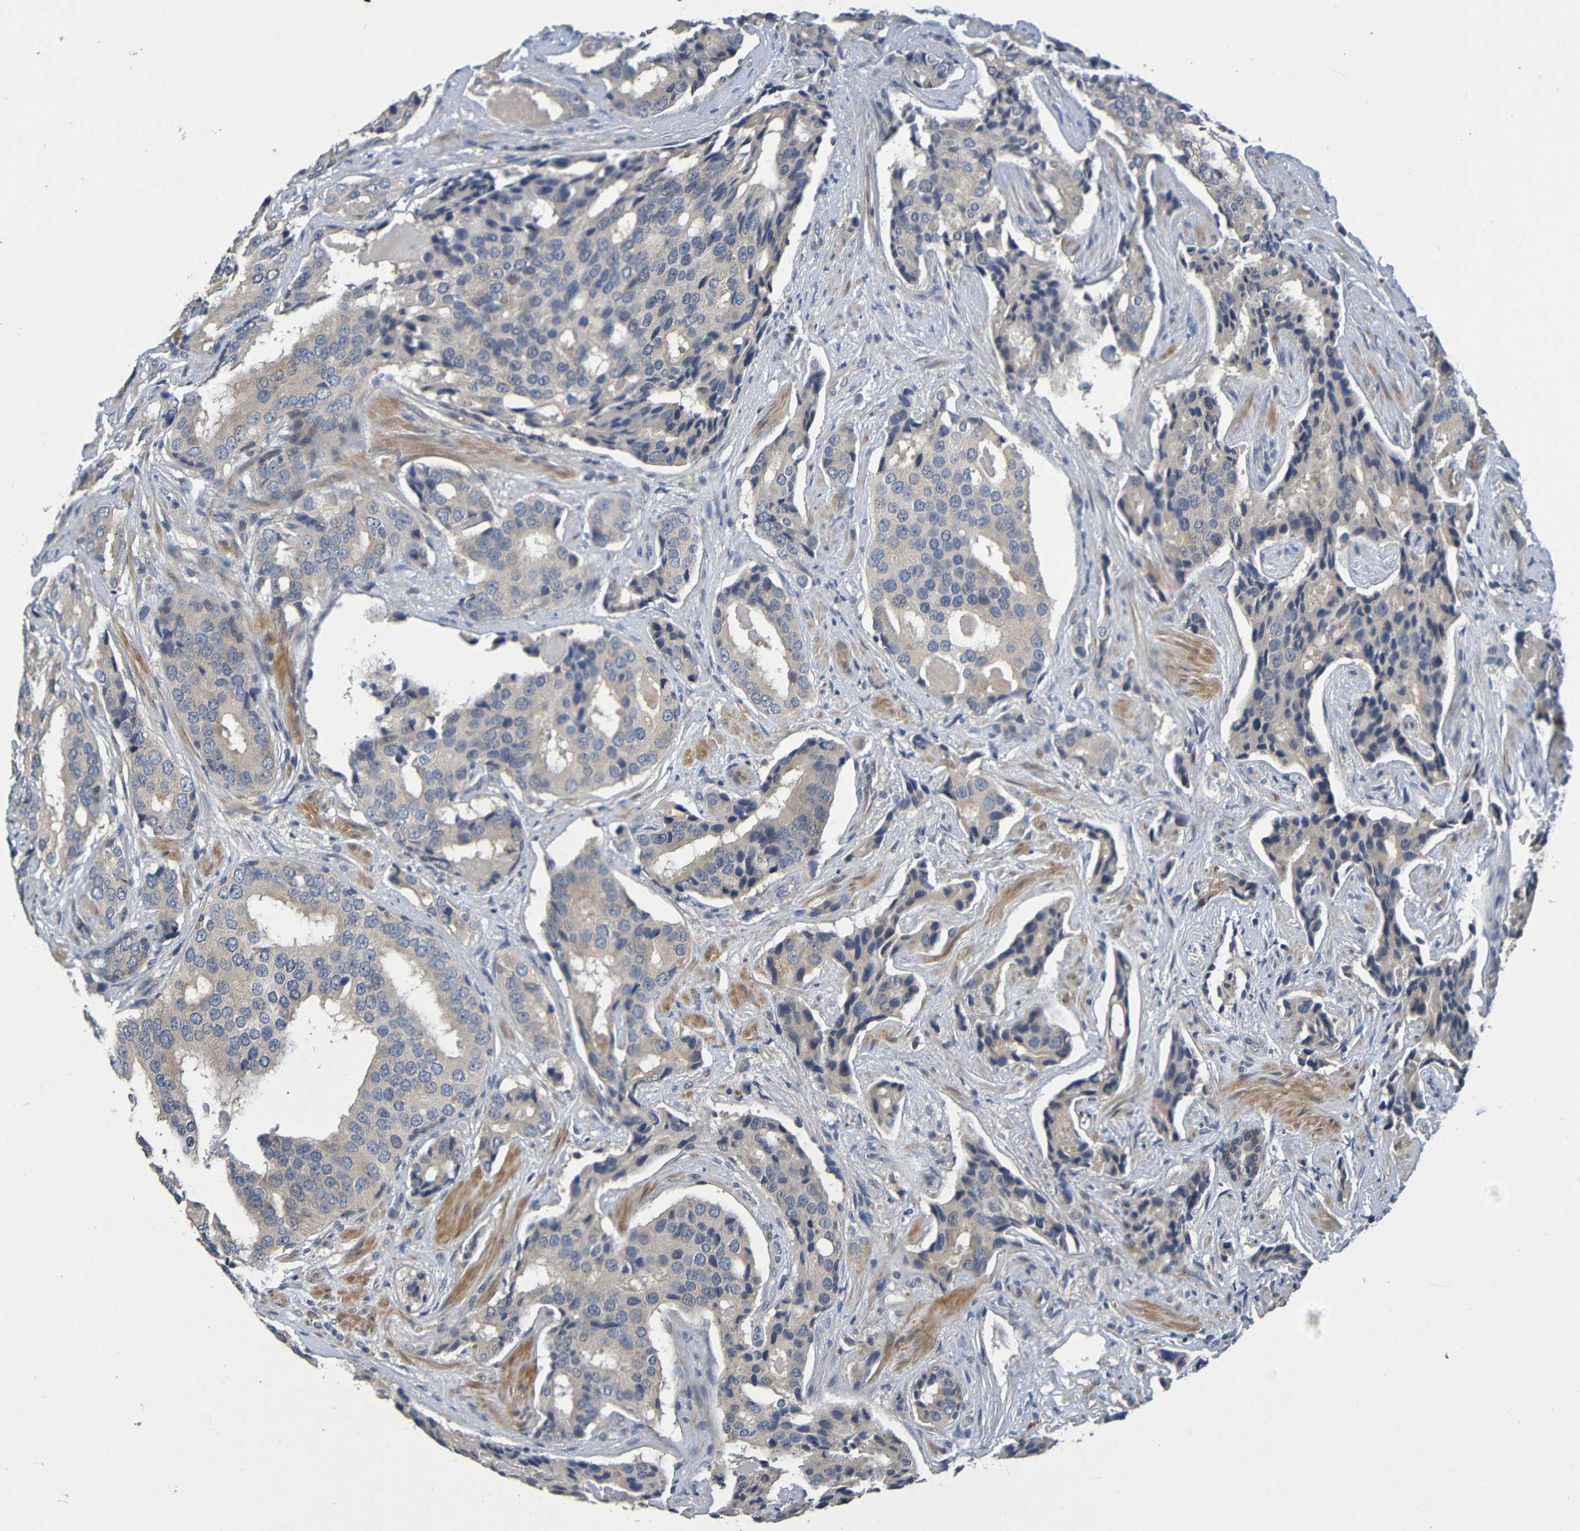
{"staining": {"intensity": "weak", "quantity": "25%-75%", "location": "cytoplasmic/membranous"}, "tissue": "prostate cancer", "cell_type": "Tumor cells", "image_type": "cancer", "snomed": [{"axis": "morphology", "description": "Adenocarcinoma, High grade"}, {"axis": "topography", "description": "Prostate"}], "caption": "This is an image of immunohistochemistry staining of prostate cancer, which shows weak expression in the cytoplasmic/membranous of tumor cells.", "gene": "CYP4F2", "patient": {"sex": "male", "age": 58}}